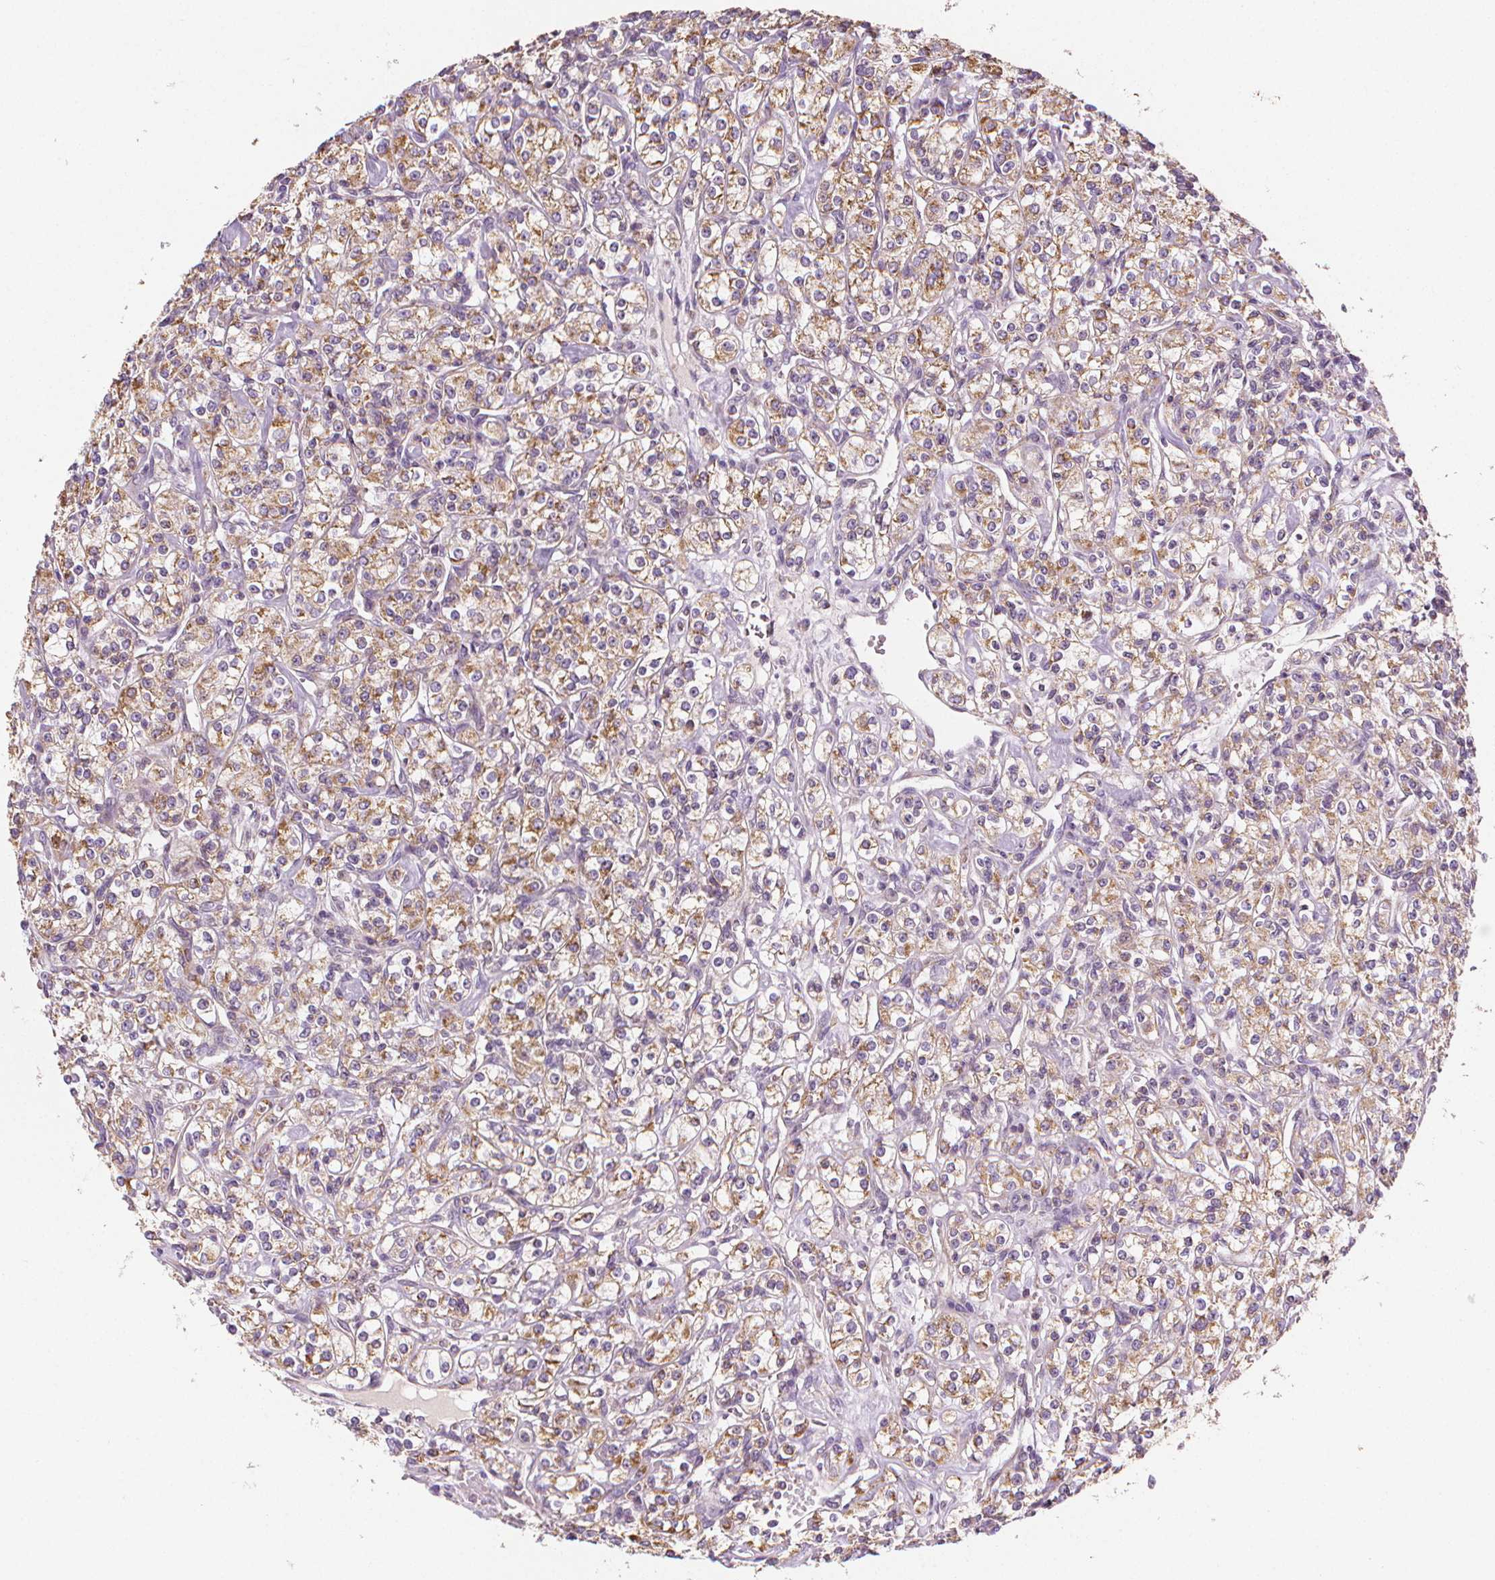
{"staining": {"intensity": "moderate", "quantity": ">75%", "location": "cytoplasmic/membranous"}, "tissue": "renal cancer", "cell_type": "Tumor cells", "image_type": "cancer", "snomed": [{"axis": "morphology", "description": "Adenocarcinoma, NOS"}, {"axis": "topography", "description": "Kidney"}], "caption": "Human adenocarcinoma (renal) stained with a protein marker exhibits moderate staining in tumor cells.", "gene": "RAB20", "patient": {"sex": "male", "age": 77}}